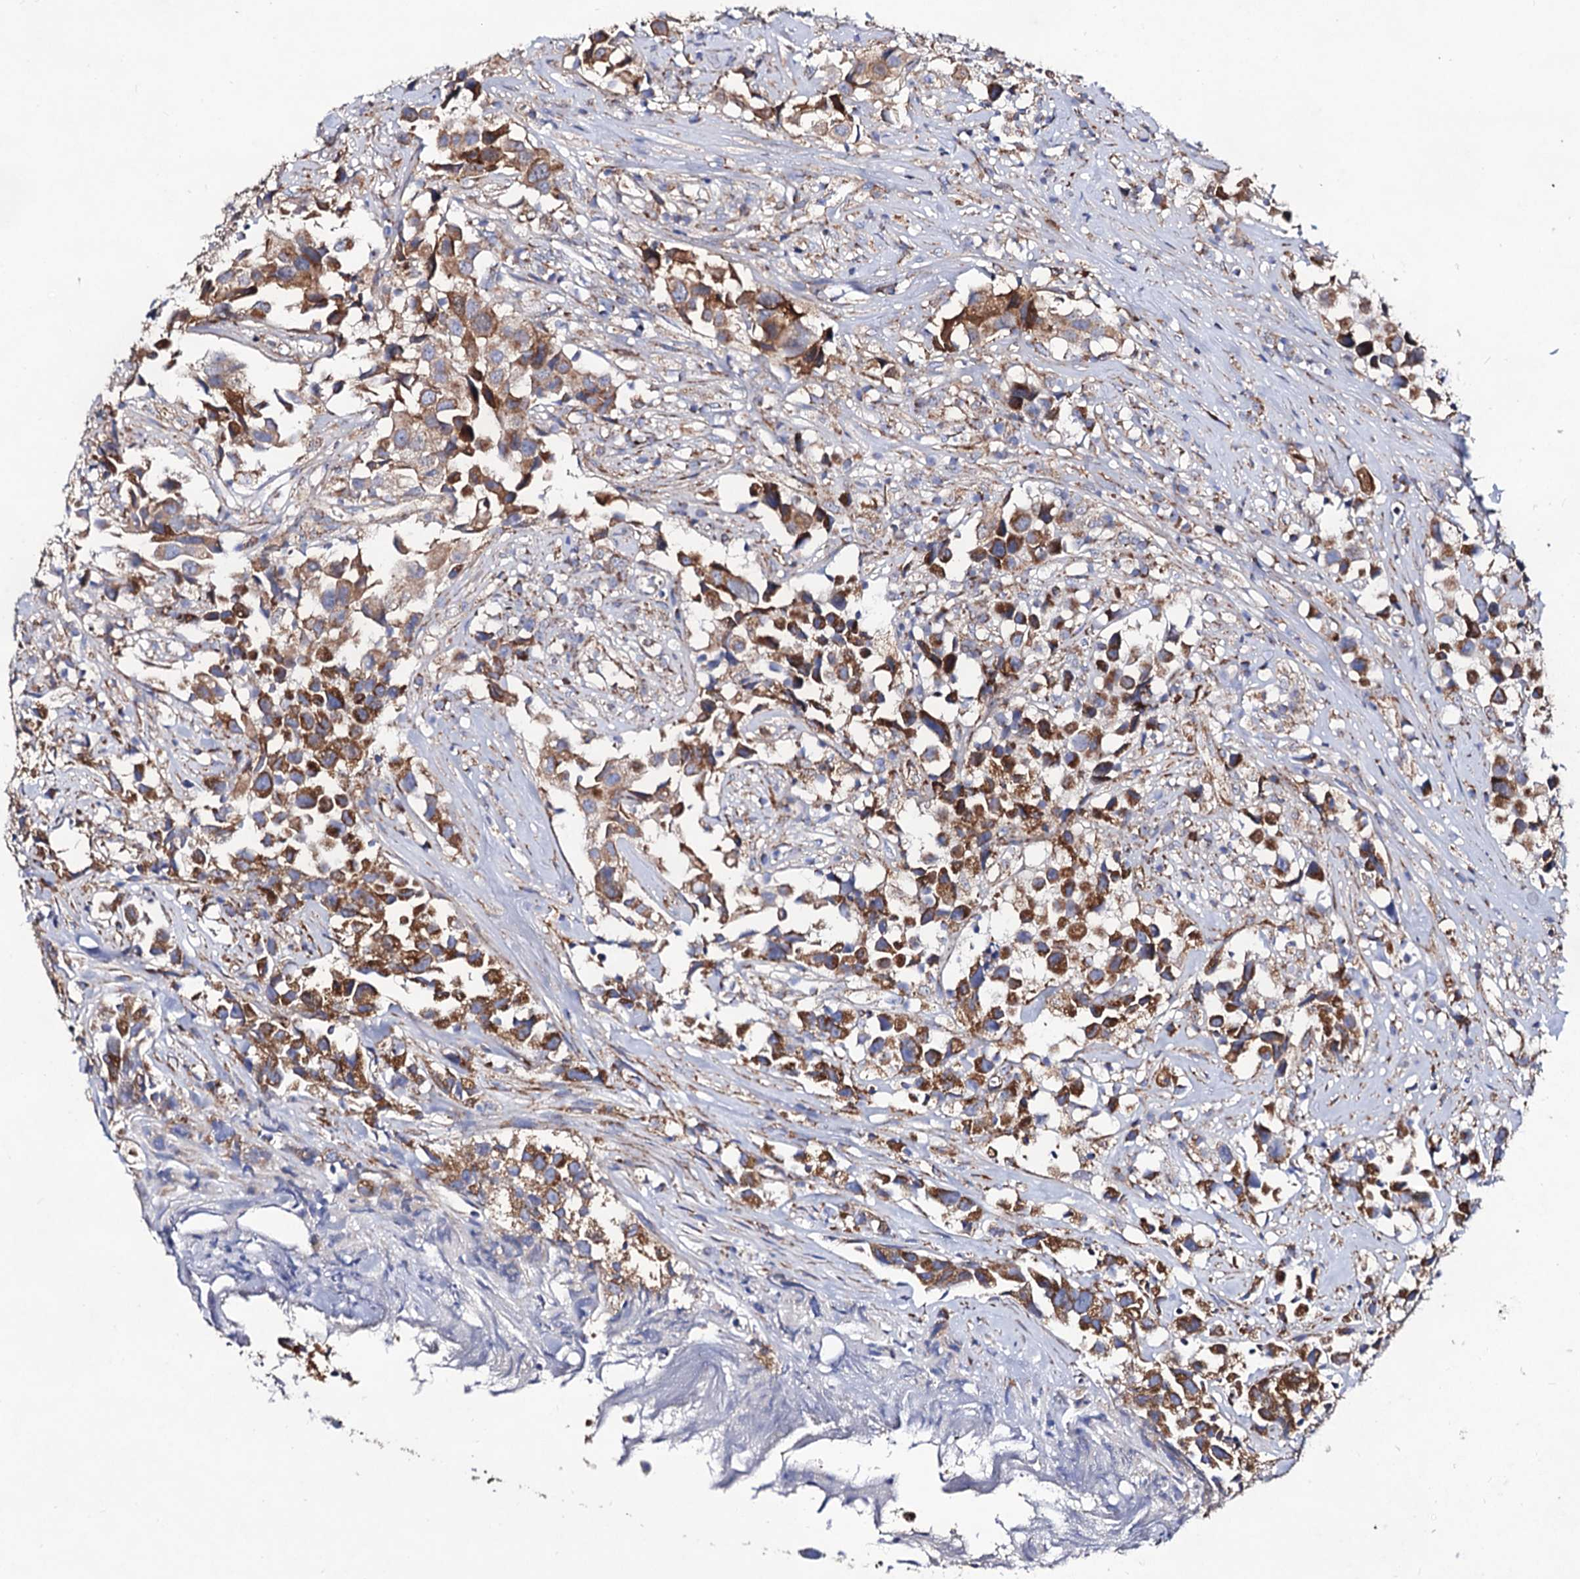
{"staining": {"intensity": "moderate", "quantity": ">75%", "location": "cytoplasmic/membranous"}, "tissue": "urothelial cancer", "cell_type": "Tumor cells", "image_type": "cancer", "snomed": [{"axis": "morphology", "description": "Urothelial carcinoma, High grade"}, {"axis": "topography", "description": "Urinary bladder"}], "caption": "Brown immunohistochemical staining in high-grade urothelial carcinoma exhibits moderate cytoplasmic/membranous expression in about >75% of tumor cells.", "gene": "ACAD9", "patient": {"sex": "female", "age": 75}}